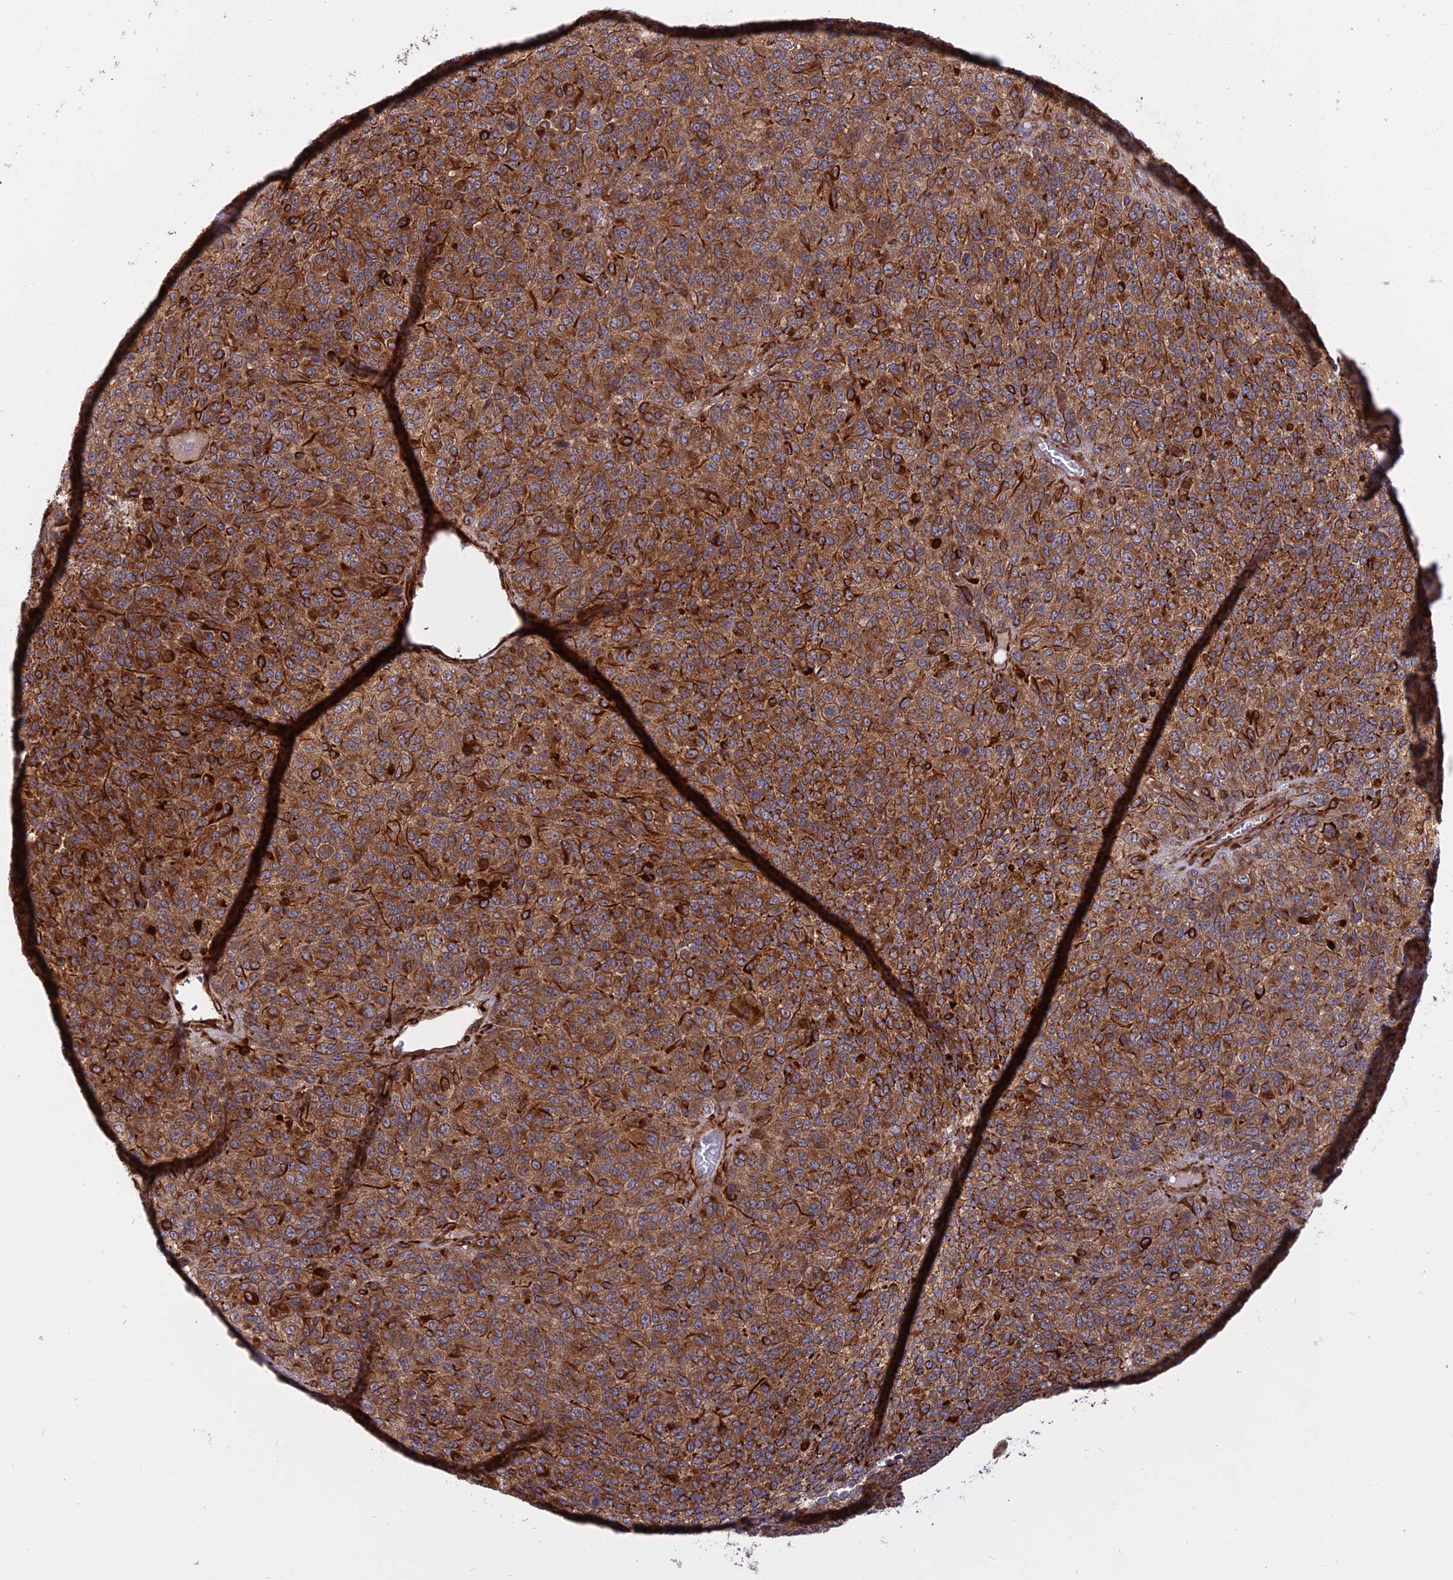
{"staining": {"intensity": "moderate", "quantity": ">75%", "location": "cytoplasmic/membranous"}, "tissue": "melanoma", "cell_type": "Tumor cells", "image_type": "cancer", "snomed": [{"axis": "morphology", "description": "Malignant melanoma, Metastatic site"}, {"axis": "topography", "description": "Brain"}], "caption": "Melanoma stained with a brown dye shows moderate cytoplasmic/membranous positive positivity in approximately >75% of tumor cells.", "gene": "PHLDB3", "patient": {"sex": "female", "age": 56}}